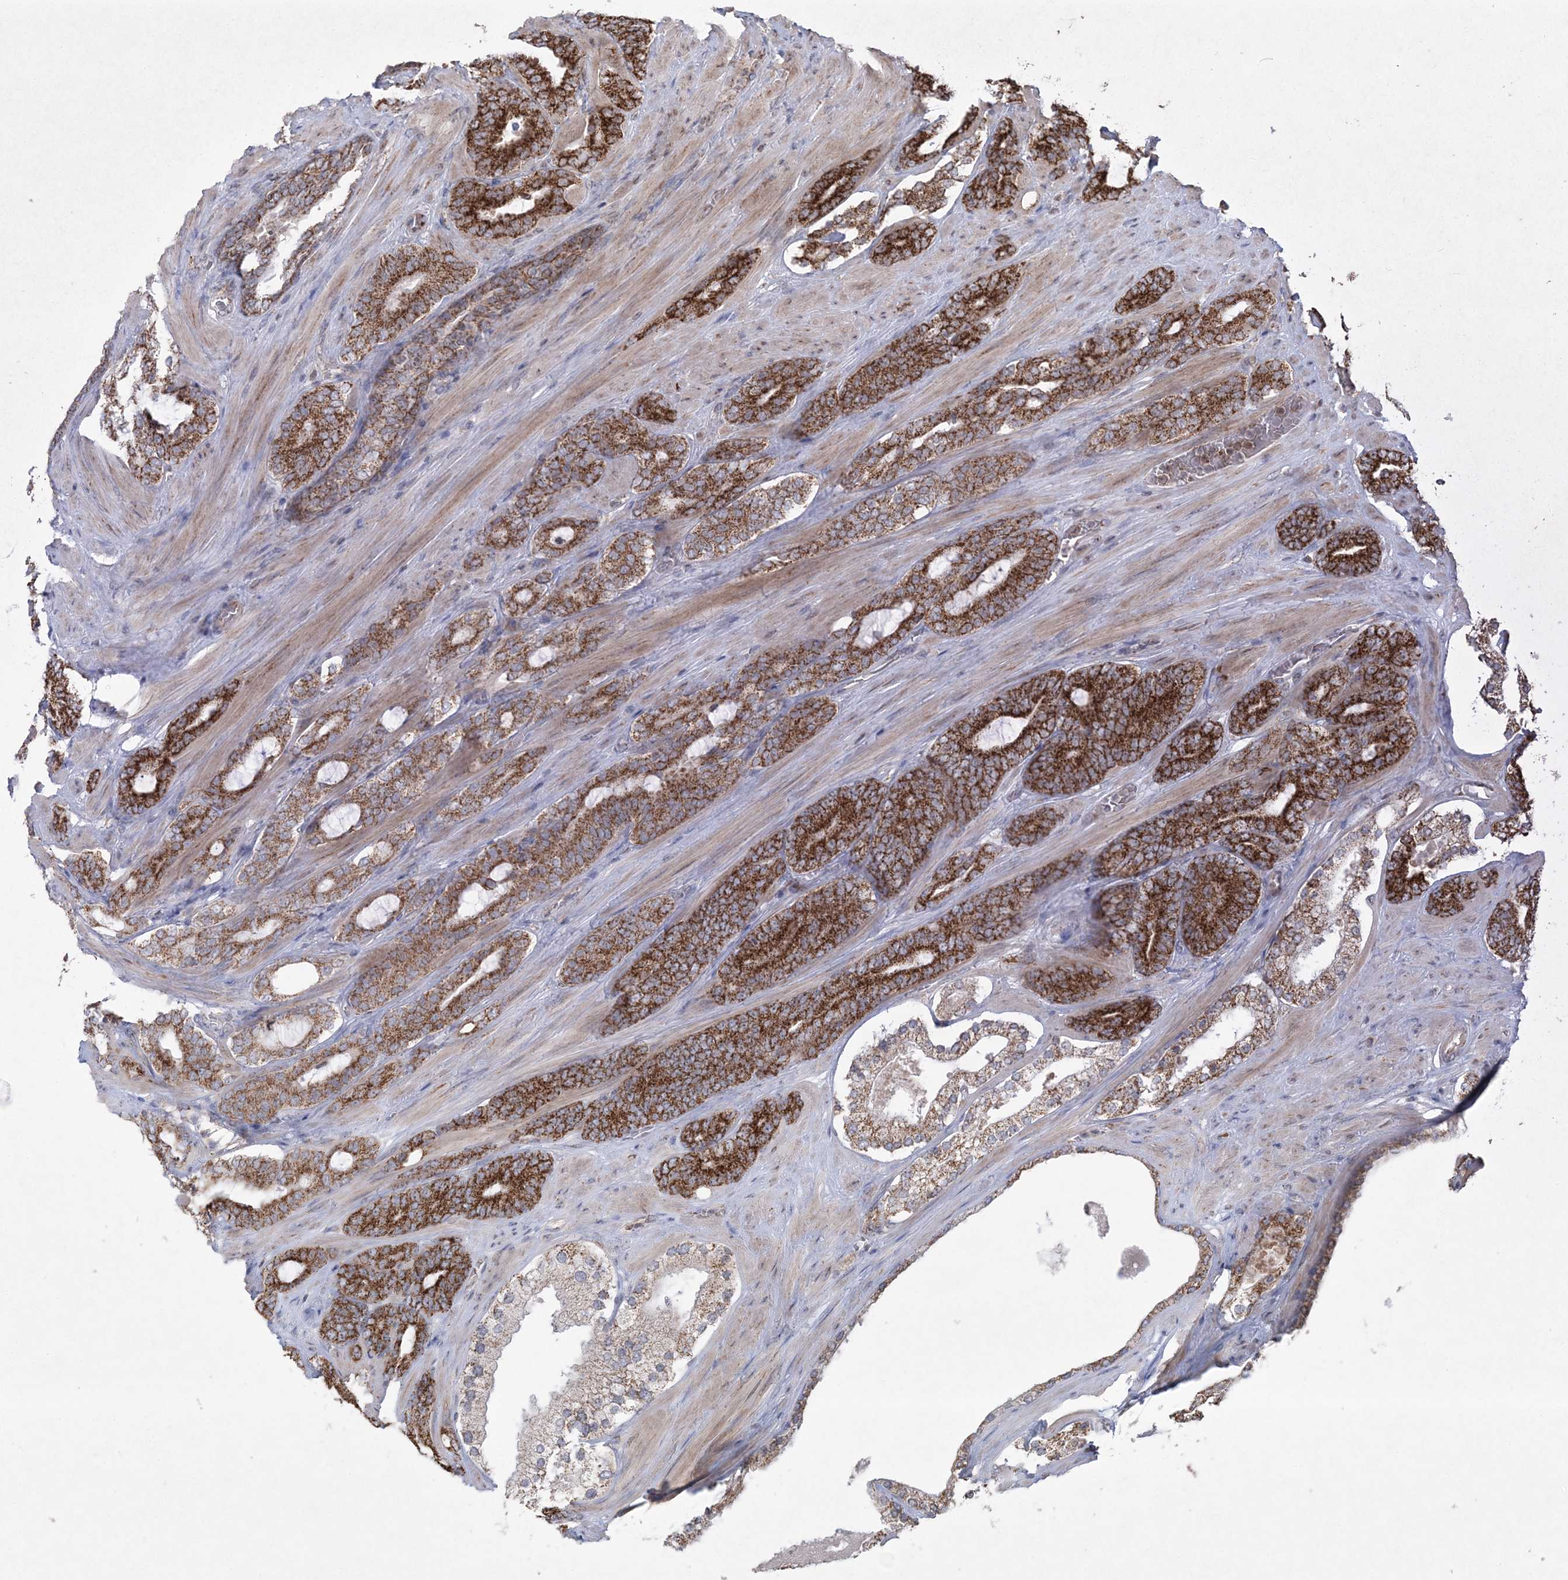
{"staining": {"intensity": "strong", "quantity": ">75%", "location": "cytoplasmic/membranous"}, "tissue": "prostate cancer", "cell_type": "Tumor cells", "image_type": "cancer", "snomed": [{"axis": "morphology", "description": "Adenocarcinoma, Low grade"}, {"axis": "topography", "description": "Prostate"}], "caption": "Tumor cells demonstrate high levels of strong cytoplasmic/membranous staining in about >75% of cells in prostate cancer. (IHC, brightfield microscopy, high magnification).", "gene": "LRPPRC", "patient": {"sex": "male", "age": 63}}